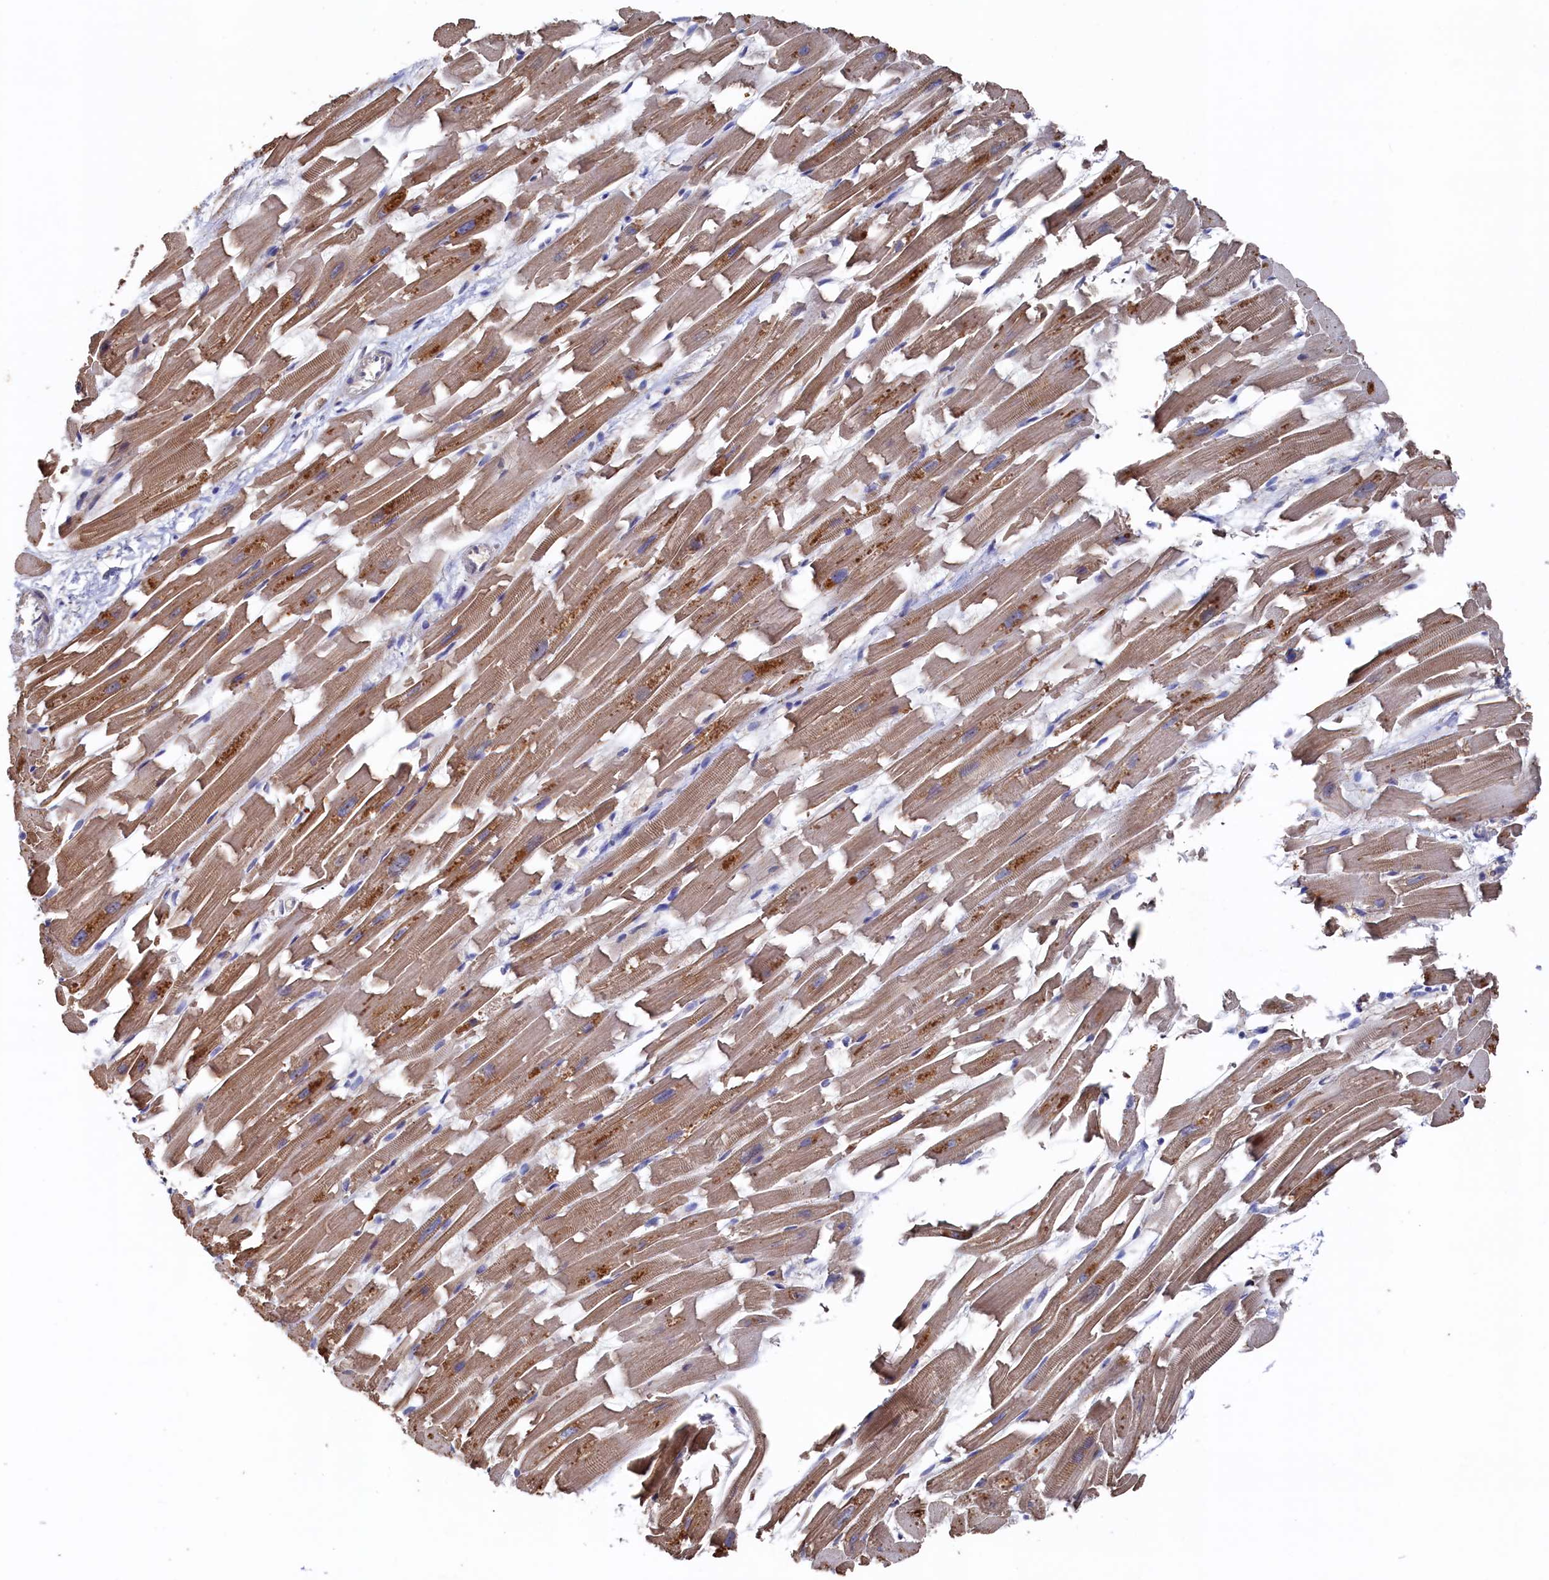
{"staining": {"intensity": "moderate", "quantity": ">75%", "location": "cytoplasmic/membranous"}, "tissue": "heart muscle", "cell_type": "Cardiomyocytes", "image_type": "normal", "snomed": [{"axis": "morphology", "description": "Normal tissue, NOS"}, {"axis": "topography", "description": "Heart"}], "caption": "Immunohistochemistry of unremarkable human heart muscle reveals medium levels of moderate cytoplasmic/membranous expression in approximately >75% of cardiomyocytes.", "gene": "RNH1", "patient": {"sex": "female", "age": 64}}